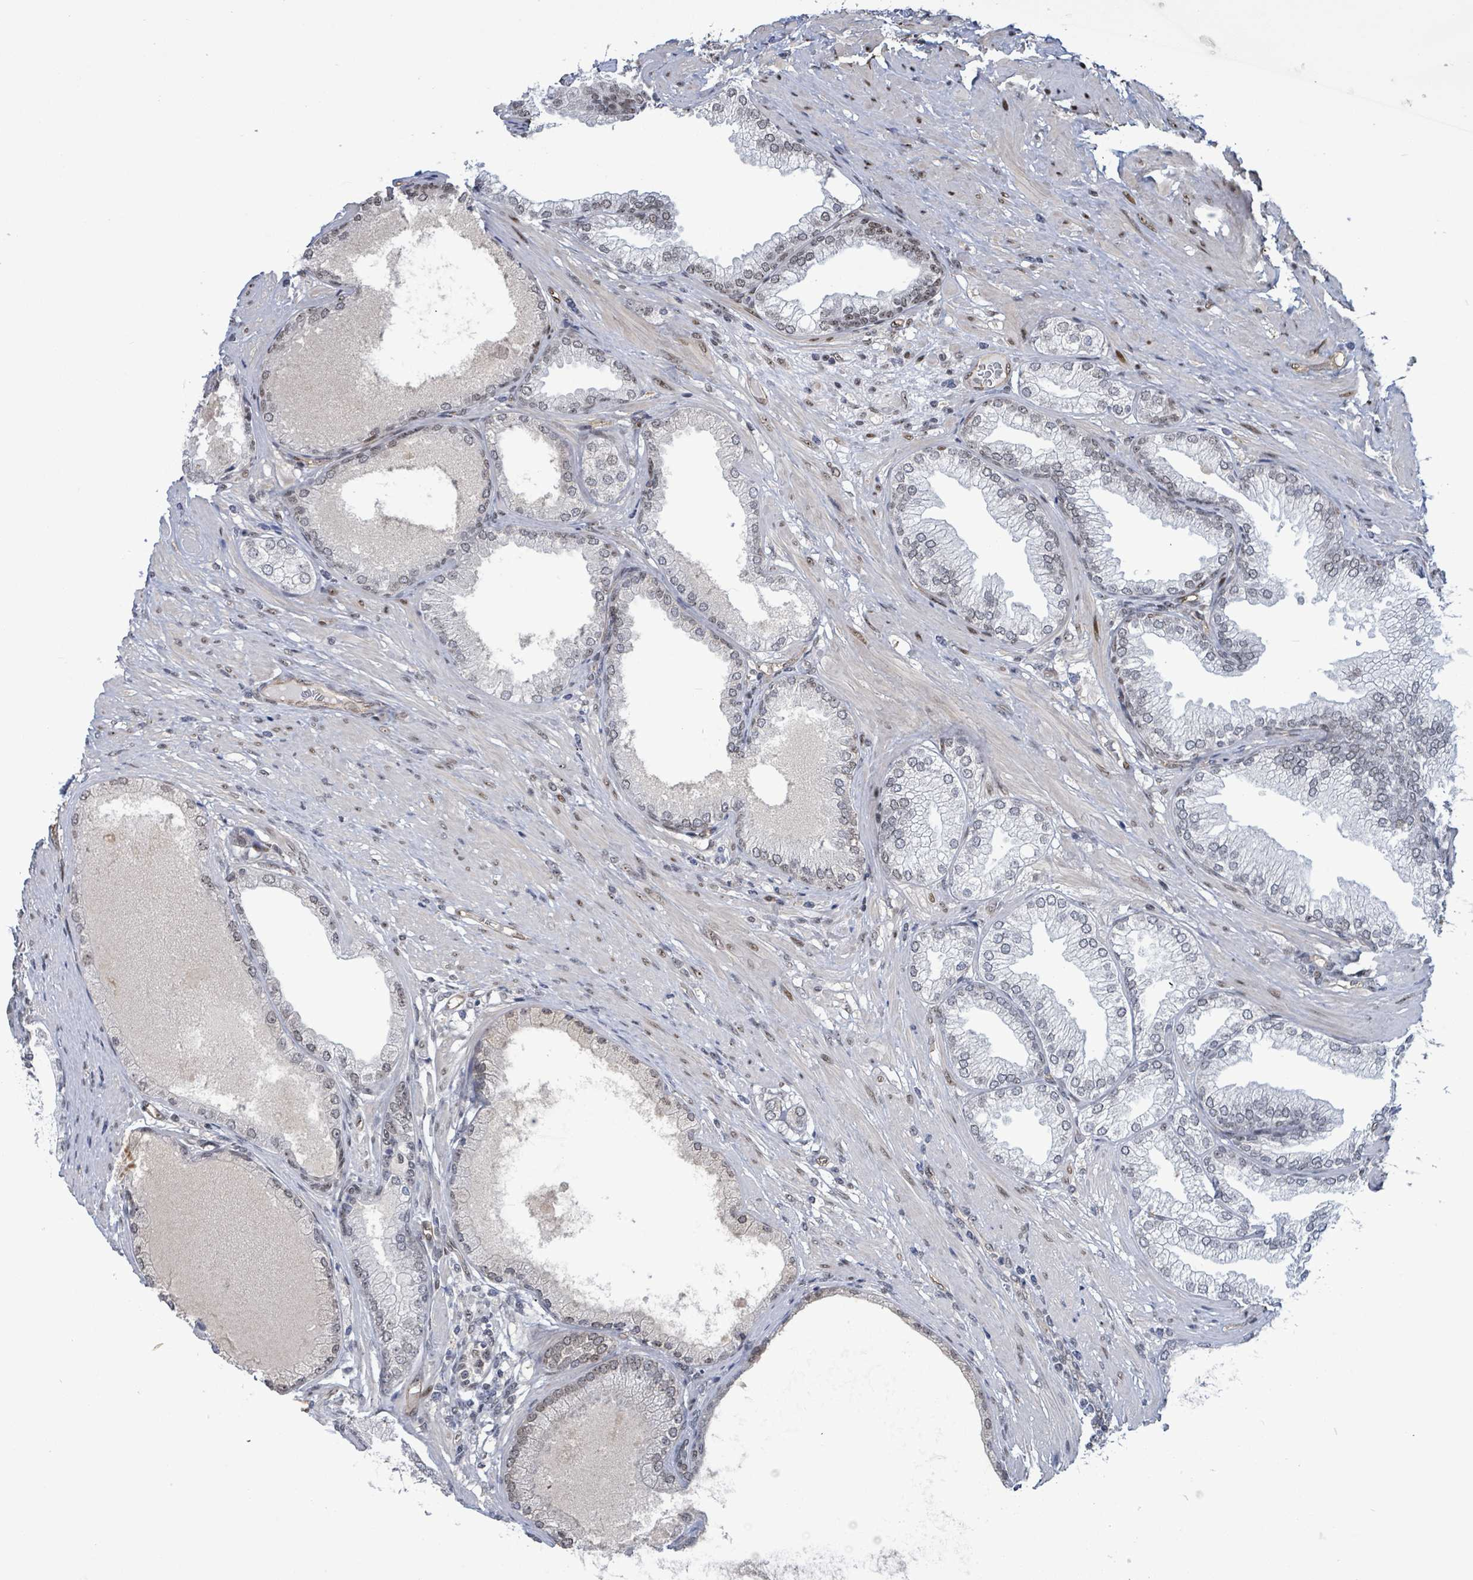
{"staining": {"intensity": "negative", "quantity": "none", "location": "none"}, "tissue": "prostate cancer", "cell_type": "Tumor cells", "image_type": "cancer", "snomed": [{"axis": "morphology", "description": "Adenocarcinoma, High grade"}, {"axis": "topography", "description": "Prostate"}], "caption": "Tumor cells are negative for brown protein staining in prostate cancer (adenocarcinoma (high-grade)).", "gene": "RRN3", "patient": {"sex": "male", "age": 71}}